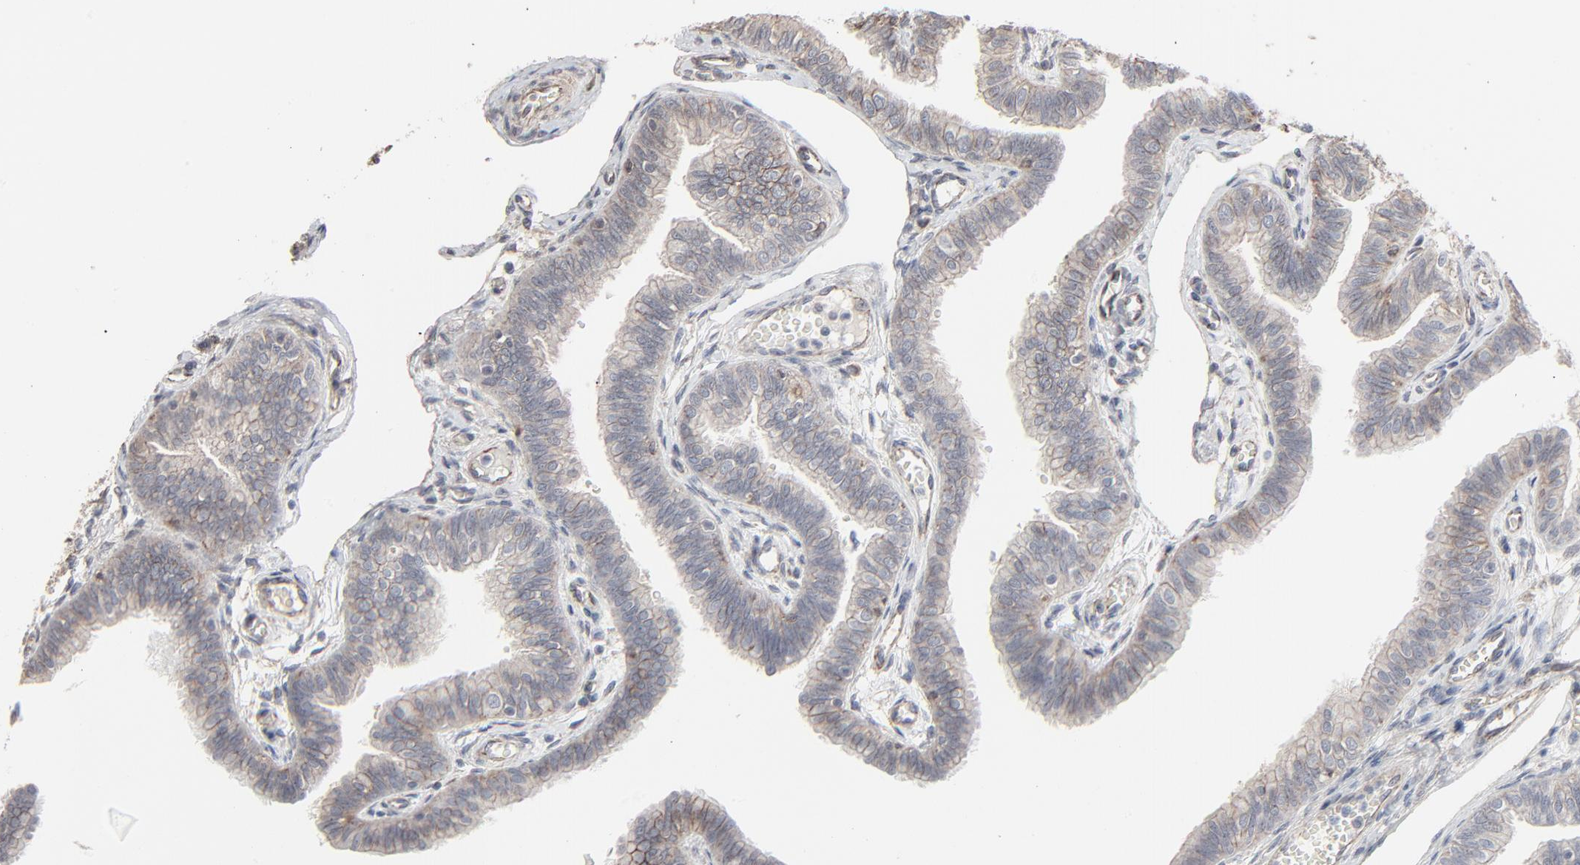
{"staining": {"intensity": "moderate", "quantity": "25%-75%", "location": "cytoplasmic/membranous"}, "tissue": "fallopian tube", "cell_type": "Glandular cells", "image_type": "normal", "snomed": [{"axis": "morphology", "description": "Normal tissue, NOS"}, {"axis": "morphology", "description": "Dermoid, NOS"}, {"axis": "topography", "description": "Fallopian tube"}], "caption": "Protein staining demonstrates moderate cytoplasmic/membranous positivity in approximately 25%-75% of glandular cells in benign fallopian tube.", "gene": "CTNND1", "patient": {"sex": "female", "age": 33}}